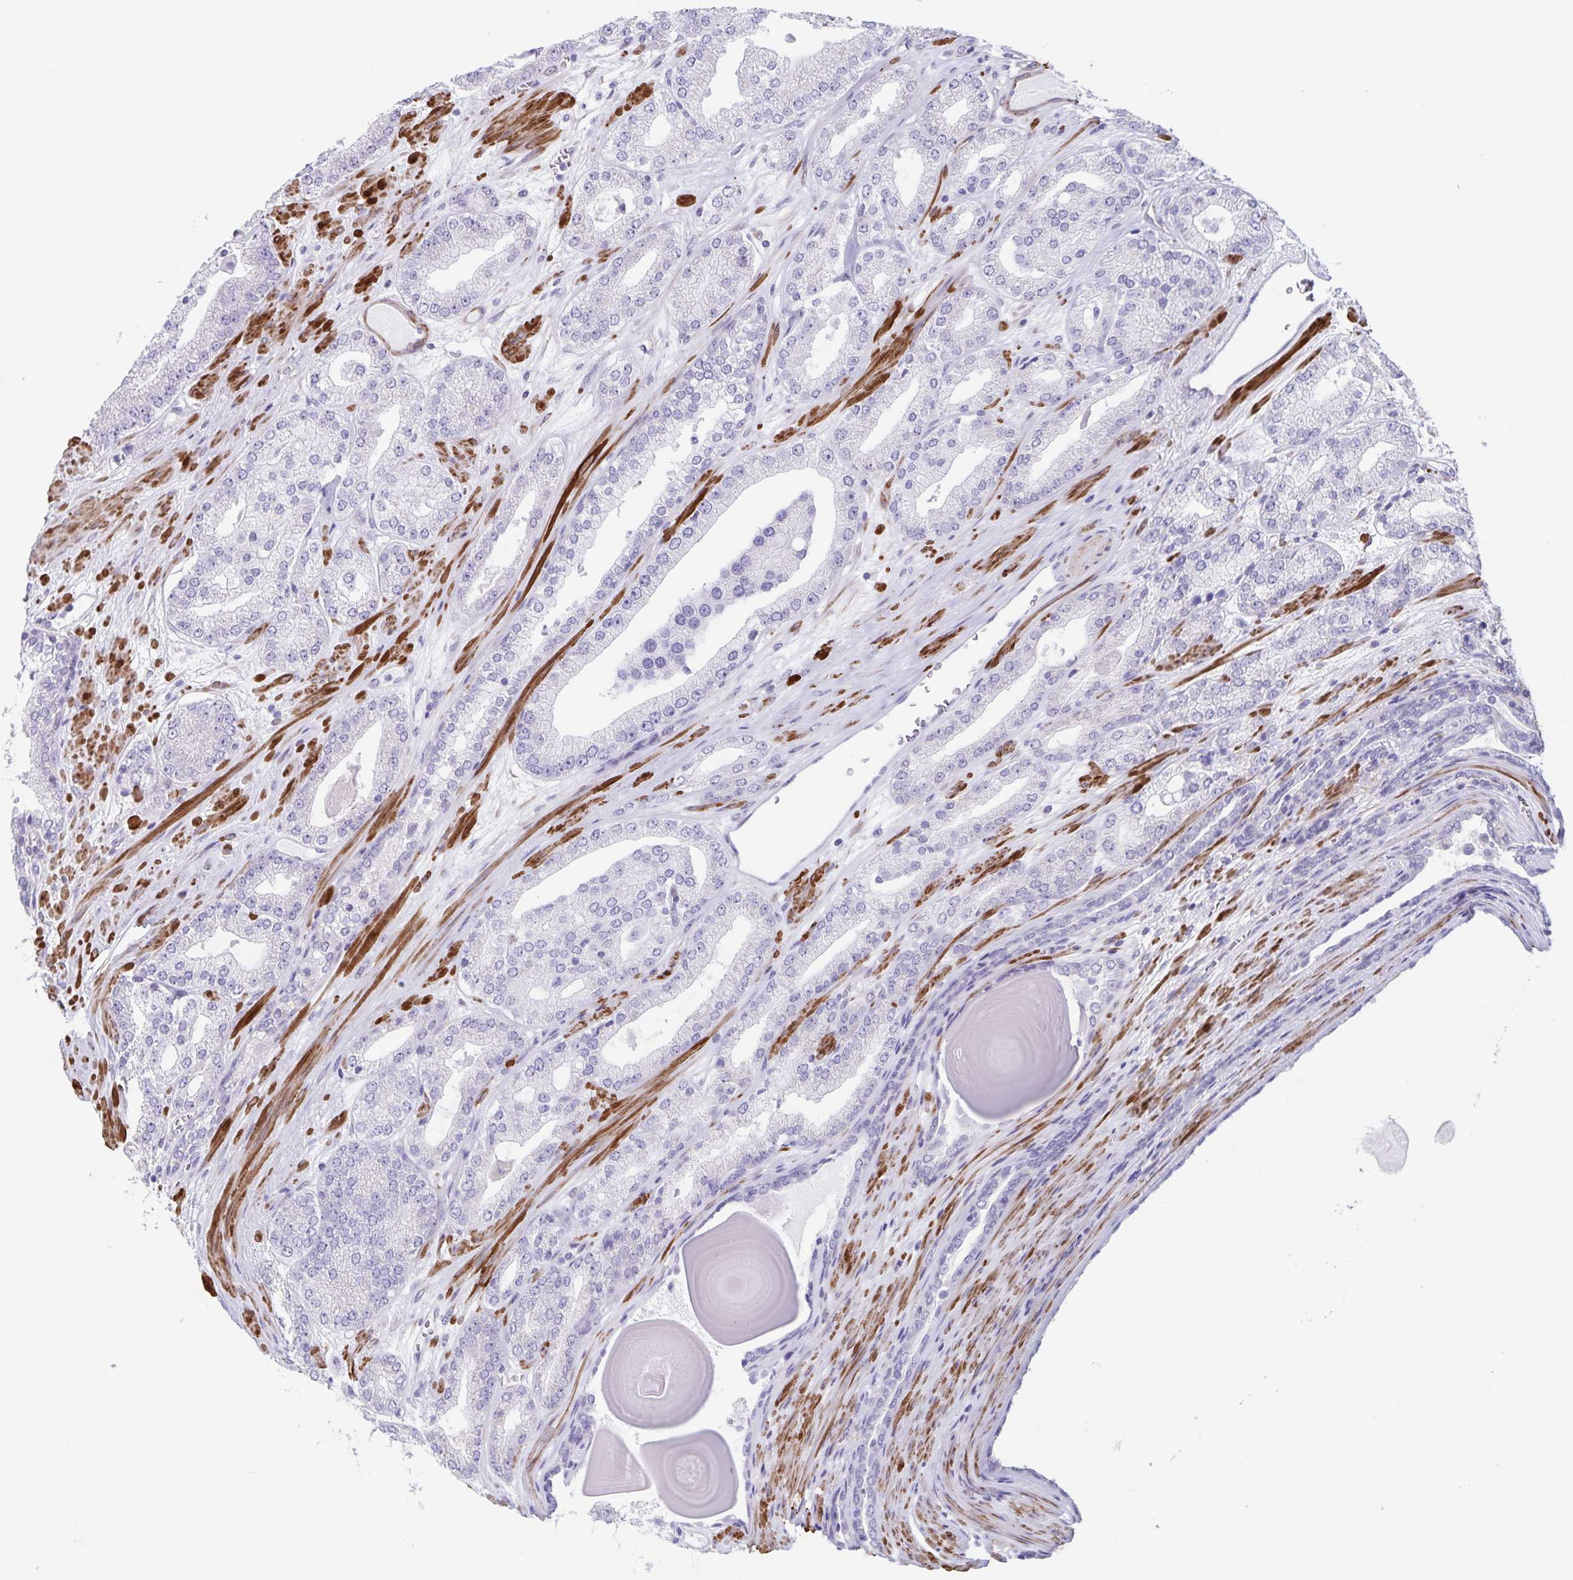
{"staining": {"intensity": "negative", "quantity": "none", "location": "none"}, "tissue": "prostate cancer", "cell_type": "Tumor cells", "image_type": "cancer", "snomed": [{"axis": "morphology", "description": "Adenocarcinoma, High grade"}, {"axis": "topography", "description": "Prostate"}], "caption": "DAB immunohistochemical staining of human prostate cancer exhibits no significant positivity in tumor cells.", "gene": "SYNM", "patient": {"sex": "male", "age": 64}}